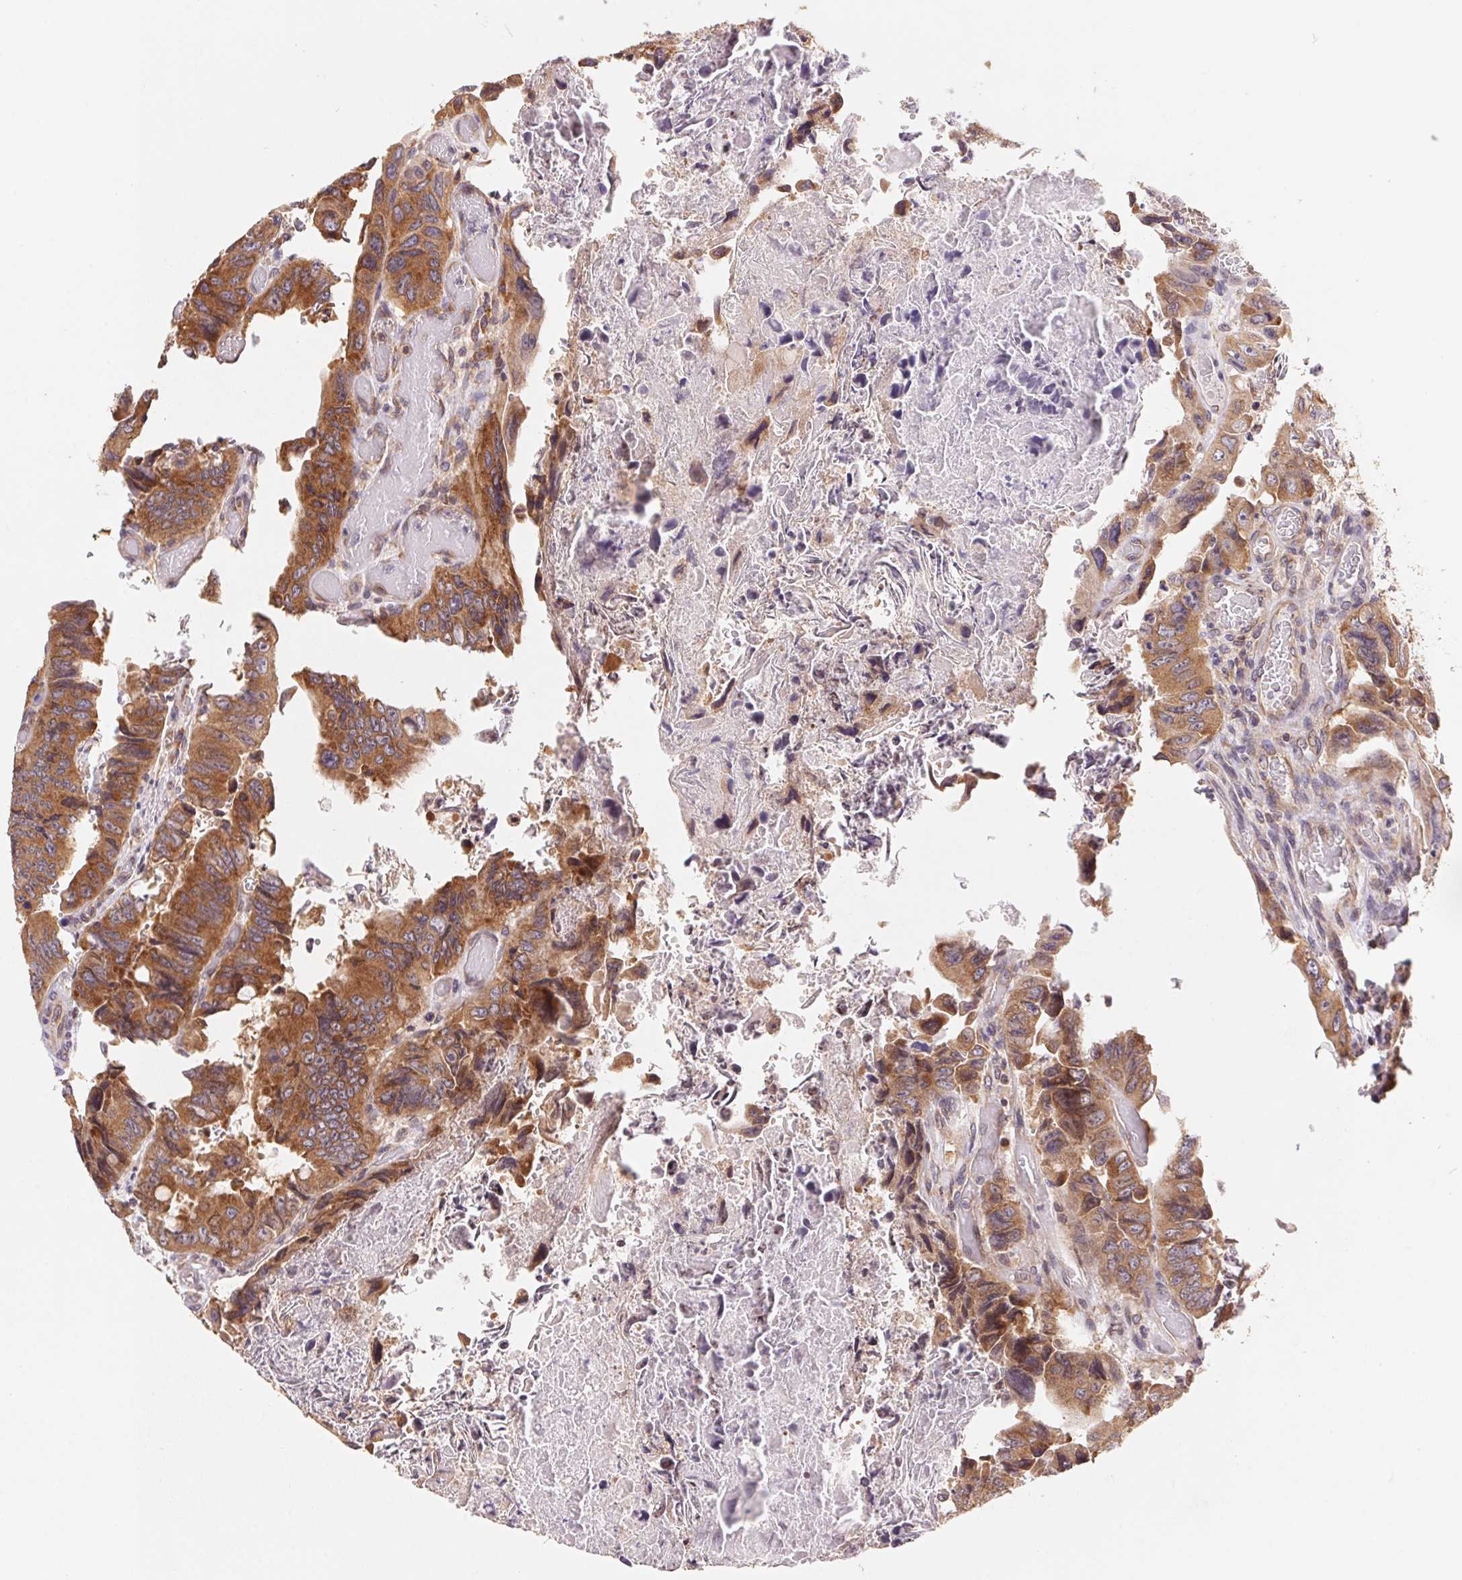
{"staining": {"intensity": "moderate", "quantity": ">75%", "location": "cytoplasmic/membranous"}, "tissue": "colorectal cancer", "cell_type": "Tumor cells", "image_type": "cancer", "snomed": [{"axis": "morphology", "description": "Adenocarcinoma, NOS"}, {"axis": "topography", "description": "Colon"}], "caption": "Colorectal cancer was stained to show a protein in brown. There is medium levels of moderate cytoplasmic/membranous positivity in approximately >75% of tumor cells.", "gene": "RPL27A", "patient": {"sex": "female", "age": 84}}